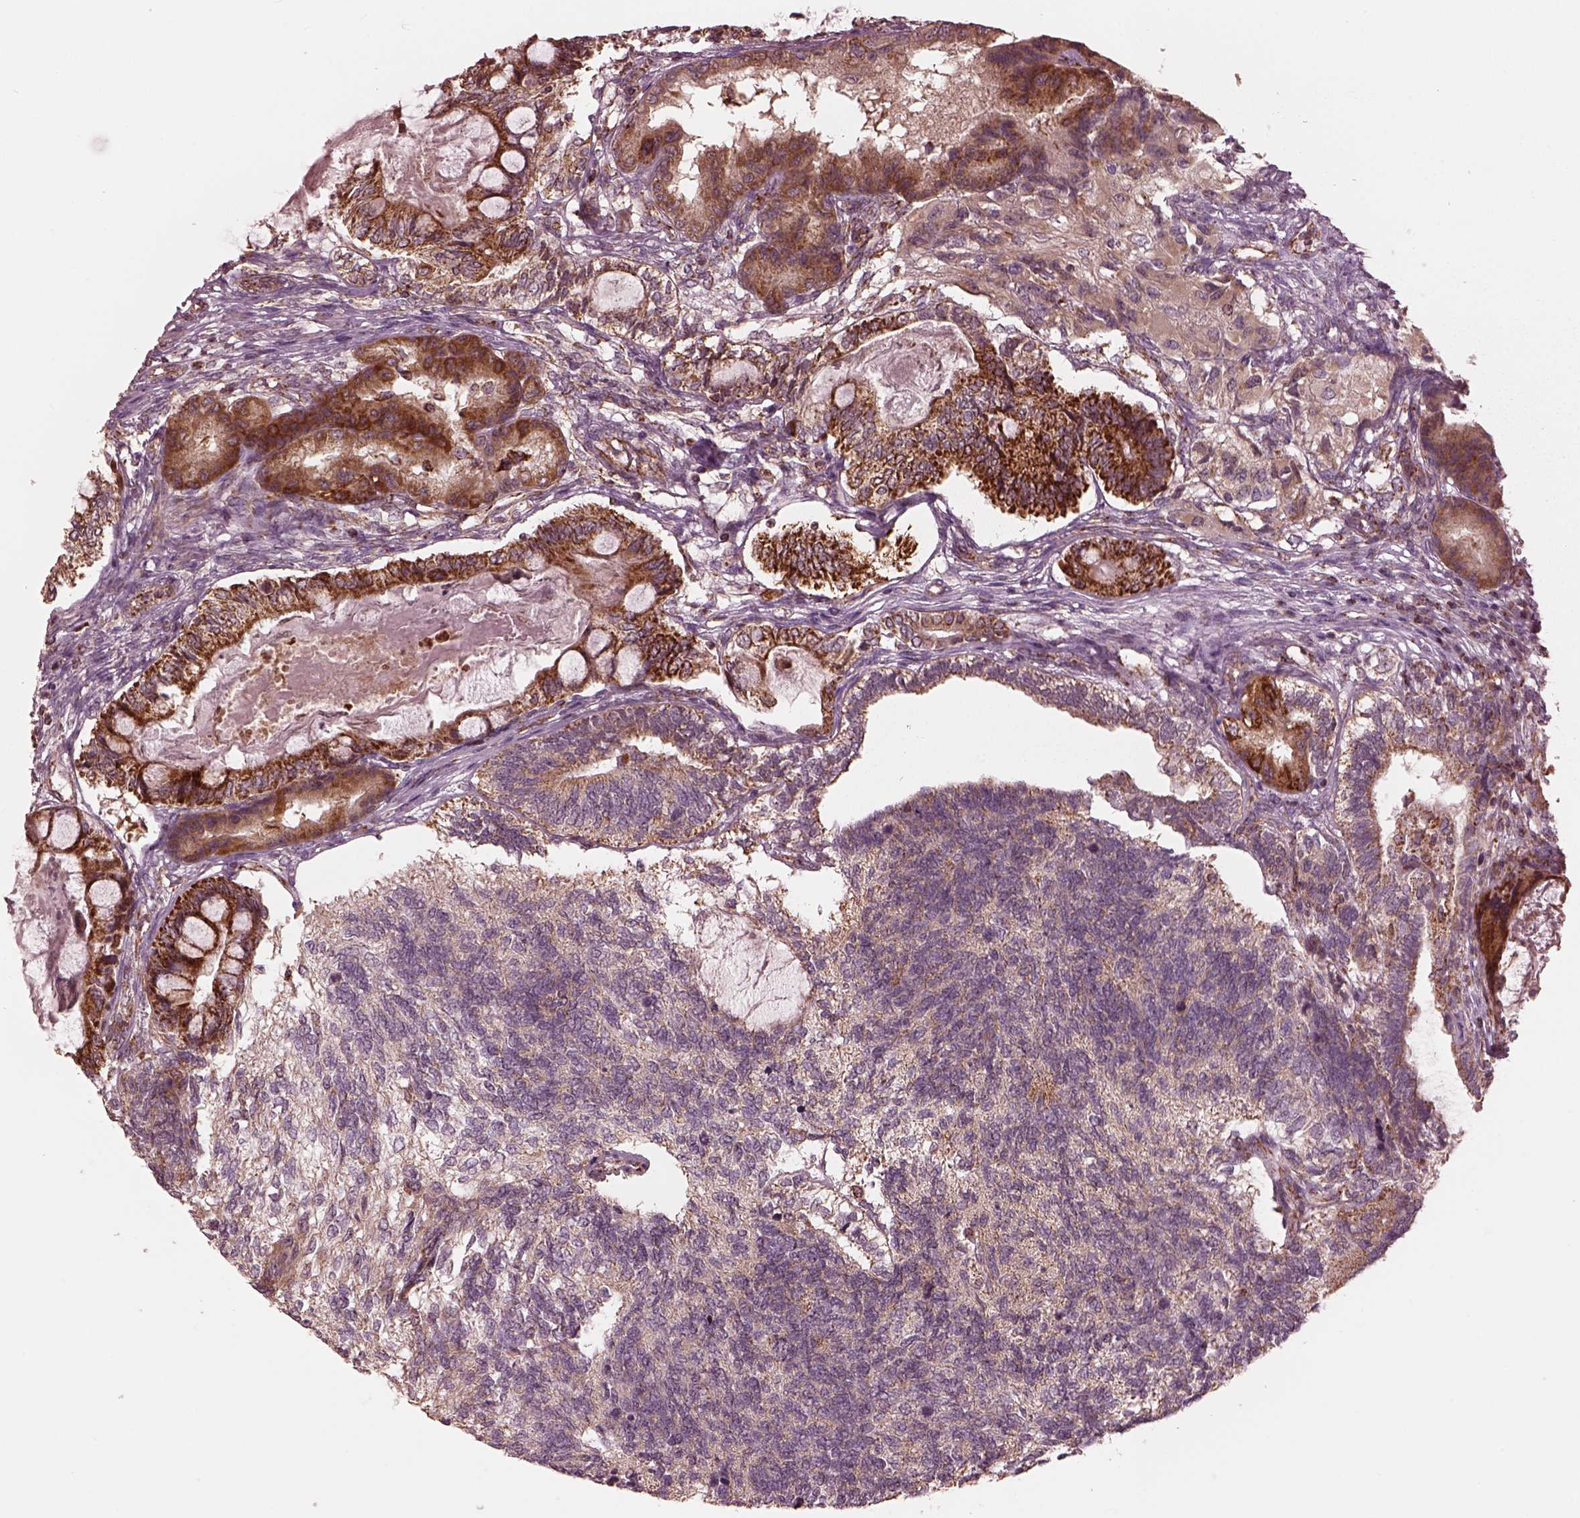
{"staining": {"intensity": "strong", "quantity": "<25%", "location": "cytoplasmic/membranous"}, "tissue": "testis cancer", "cell_type": "Tumor cells", "image_type": "cancer", "snomed": [{"axis": "morphology", "description": "Seminoma, NOS"}, {"axis": "morphology", "description": "Carcinoma, Embryonal, NOS"}, {"axis": "topography", "description": "Testis"}], "caption": "A high-resolution image shows immunohistochemistry (IHC) staining of testis cancer, which exhibits strong cytoplasmic/membranous staining in approximately <25% of tumor cells.", "gene": "NDUFB10", "patient": {"sex": "male", "age": 41}}